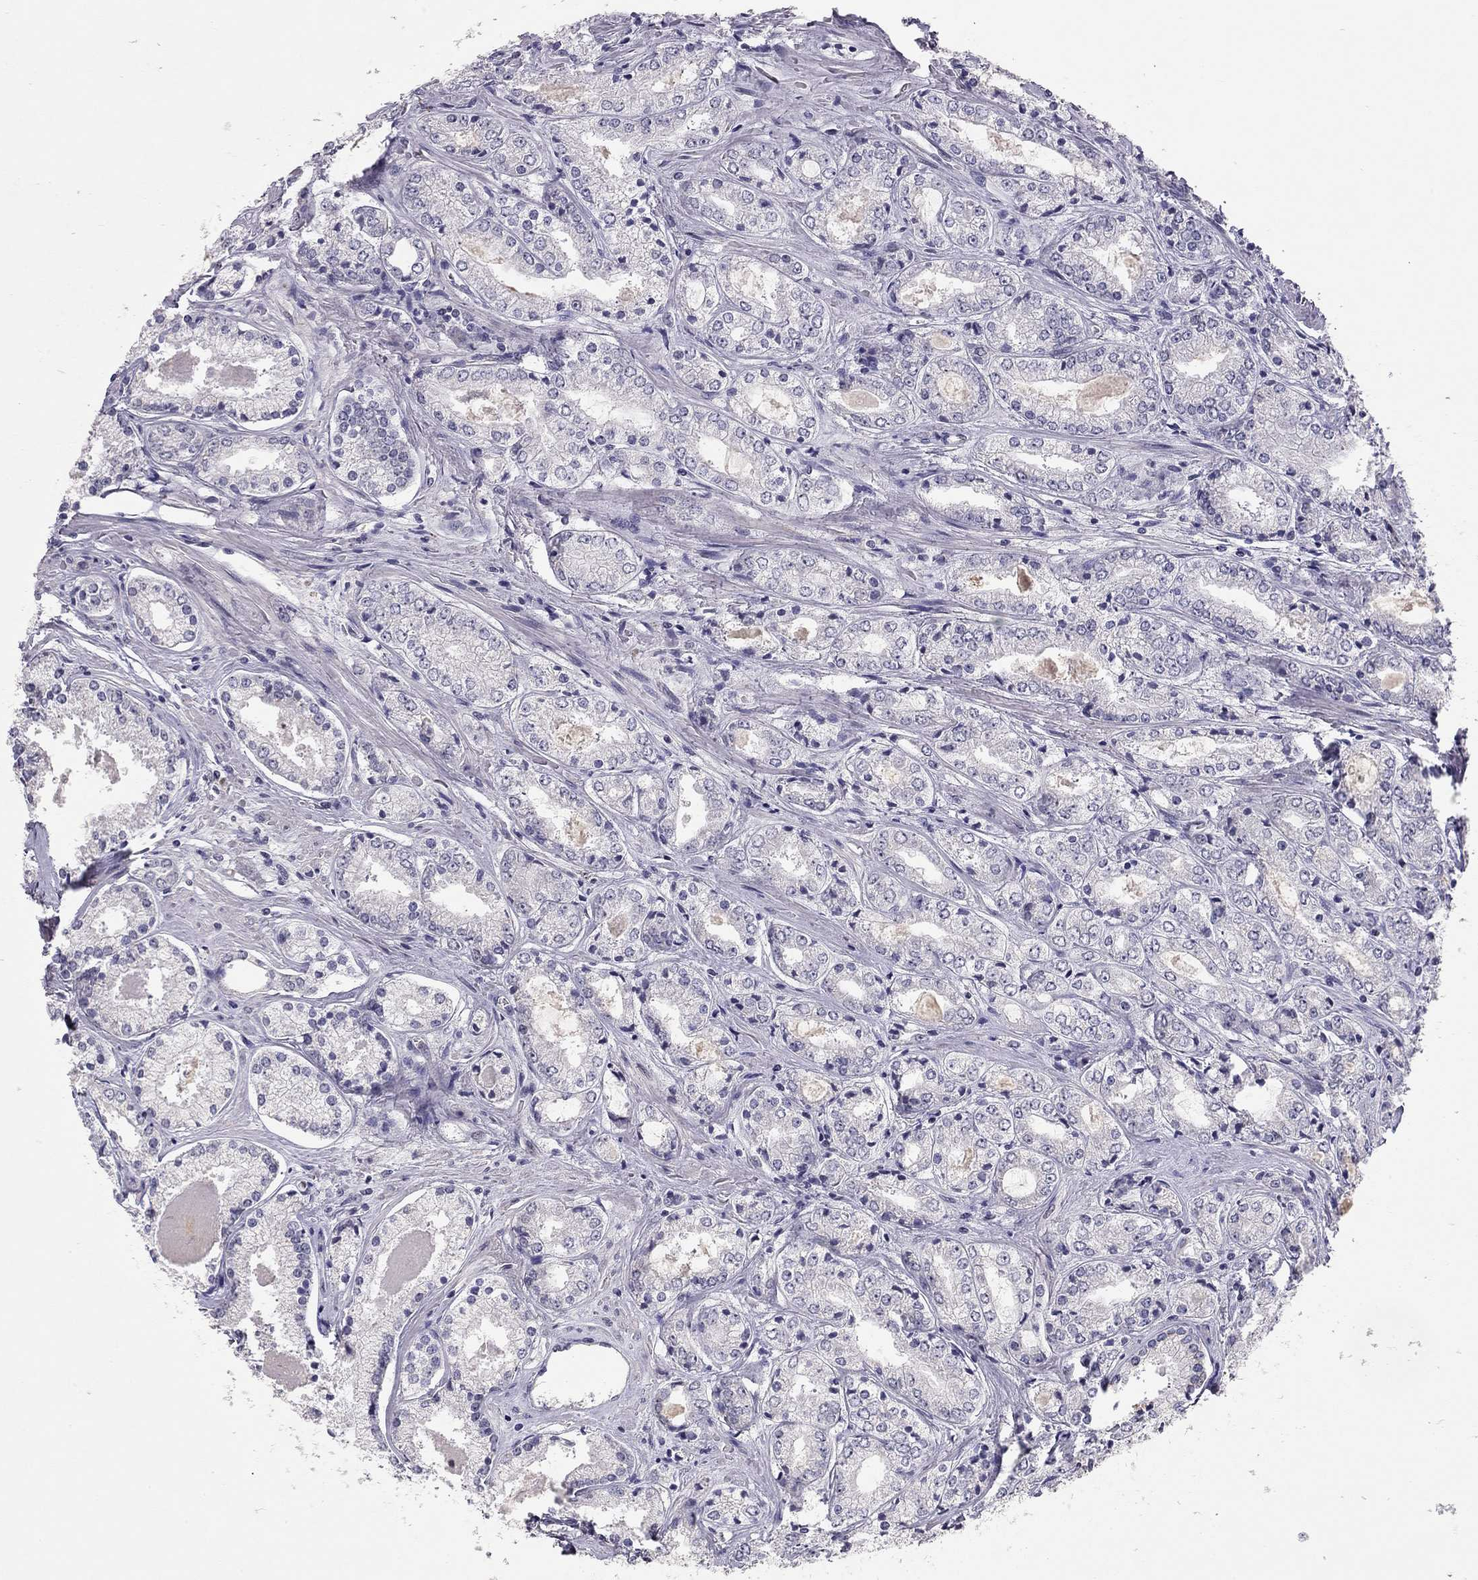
{"staining": {"intensity": "negative", "quantity": "none", "location": "none"}, "tissue": "prostate cancer", "cell_type": "Tumor cells", "image_type": "cancer", "snomed": [{"axis": "morphology", "description": "Adenocarcinoma, NOS"}, {"axis": "topography", "description": "Prostate"}], "caption": "IHC of human adenocarcinoma (prostate) shows no expression in tumor cells. (DAB immunohistochemistry (IHC), high magnification).", "gene": "ADORA2A", "patient": {"sex": "male", "age": 72}}